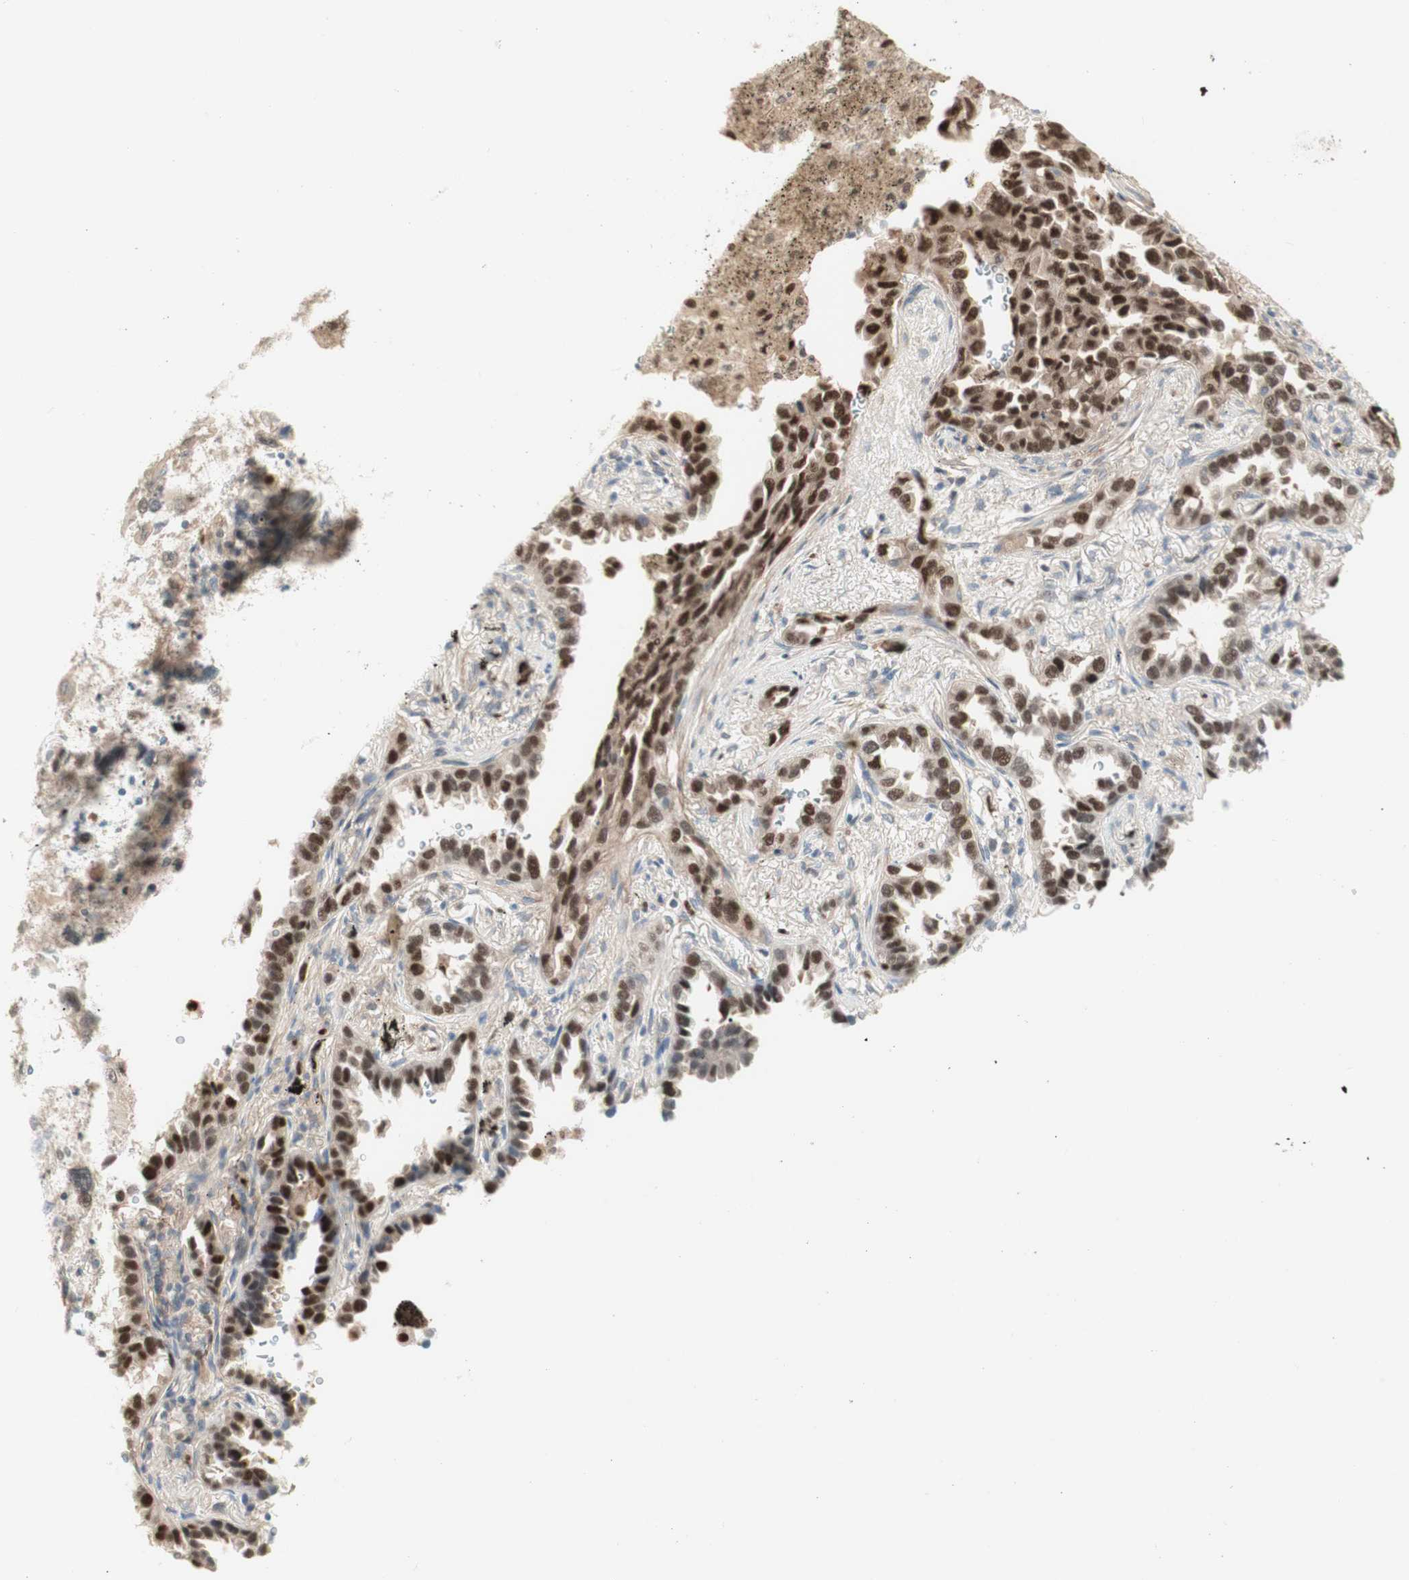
{"staining": {"intensity": "moderate", "quantity": ">75%", "location": "nuclear"}, "tissue": "lung cancer", "cell_type": "Tumor cells", "image_type": "cancer", "snomed": [{"axis": "morphology", "description": "Normal tissue, NOS"}, {"axis": "morphology", "description": "Adenocarcinoma, NOS"}, {"axis": "topography", "description": "Lung"}], "caption": "IHC micrograph of neoplastic tissue: lung adenocarcinoma stained using immunohistochemistry (IHC) shows medium levels of moderate protein expression localized specifically in the nuclear of tumor cells, appearing as a nuclear brown color.", "gene": "RFNG", "patient": {"sex": "male", "age": 59}}